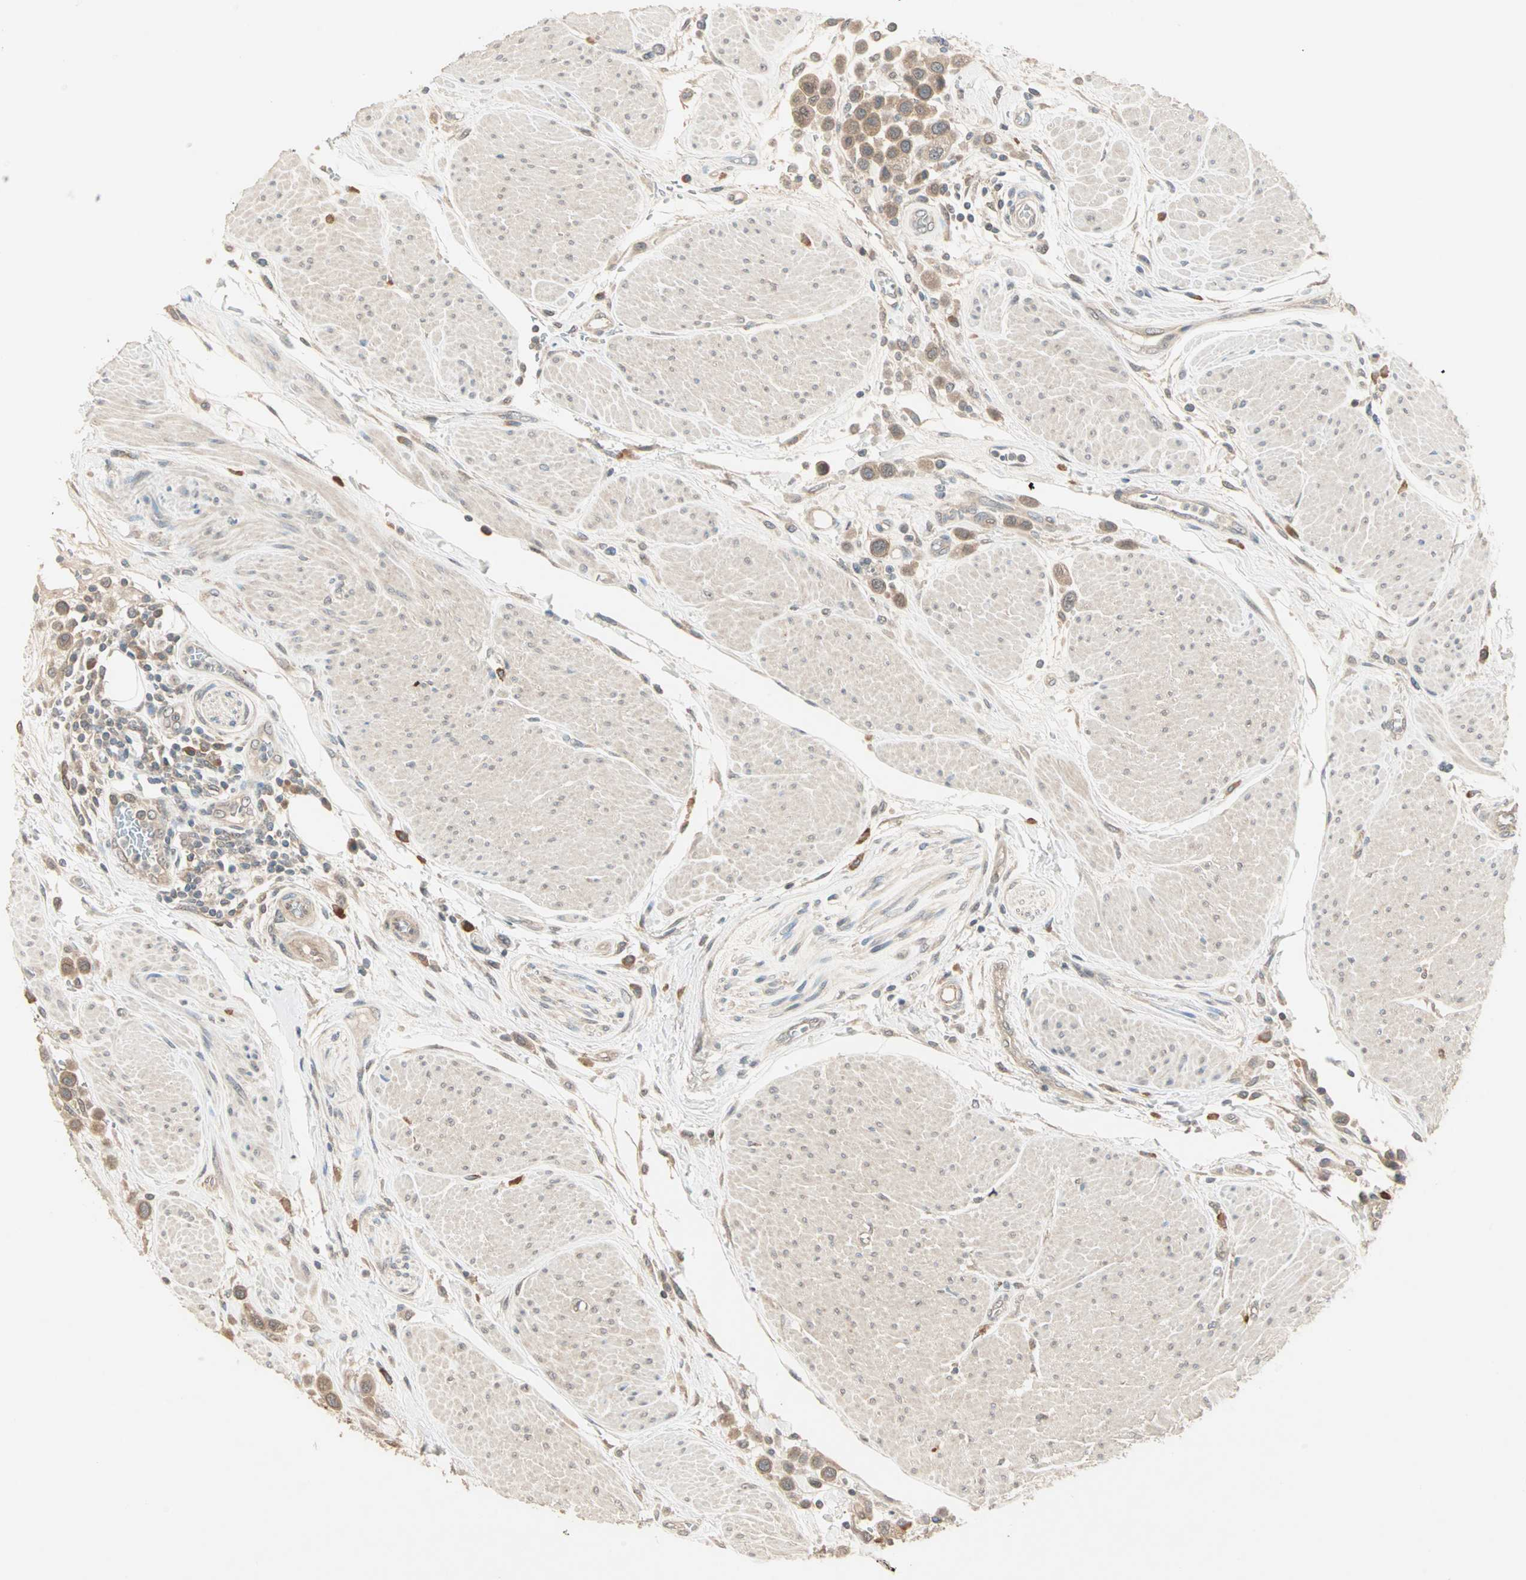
{"staining": {"intensity": "moderate", "quantity": ">75%", "location": "cytoplasmic/membranous"}, "tissue": "urothelial cancer", "cell_type": "Tumor cells", "image_type": "cancer", "snomed": [{"axis": "morphology", "description": "Urothelial carcinoma, High grade"}, {"axis": "topography", "description": "Urinary bladder"}], "caption": "Urothelial carcinoma (high-grade) stained with a brown dye reveals moderate cytoplasmic/membranous positive expression in about >75% of tumor cells.", "gene": "TTF2", "patient": {"sex": "male", "age": 50}}